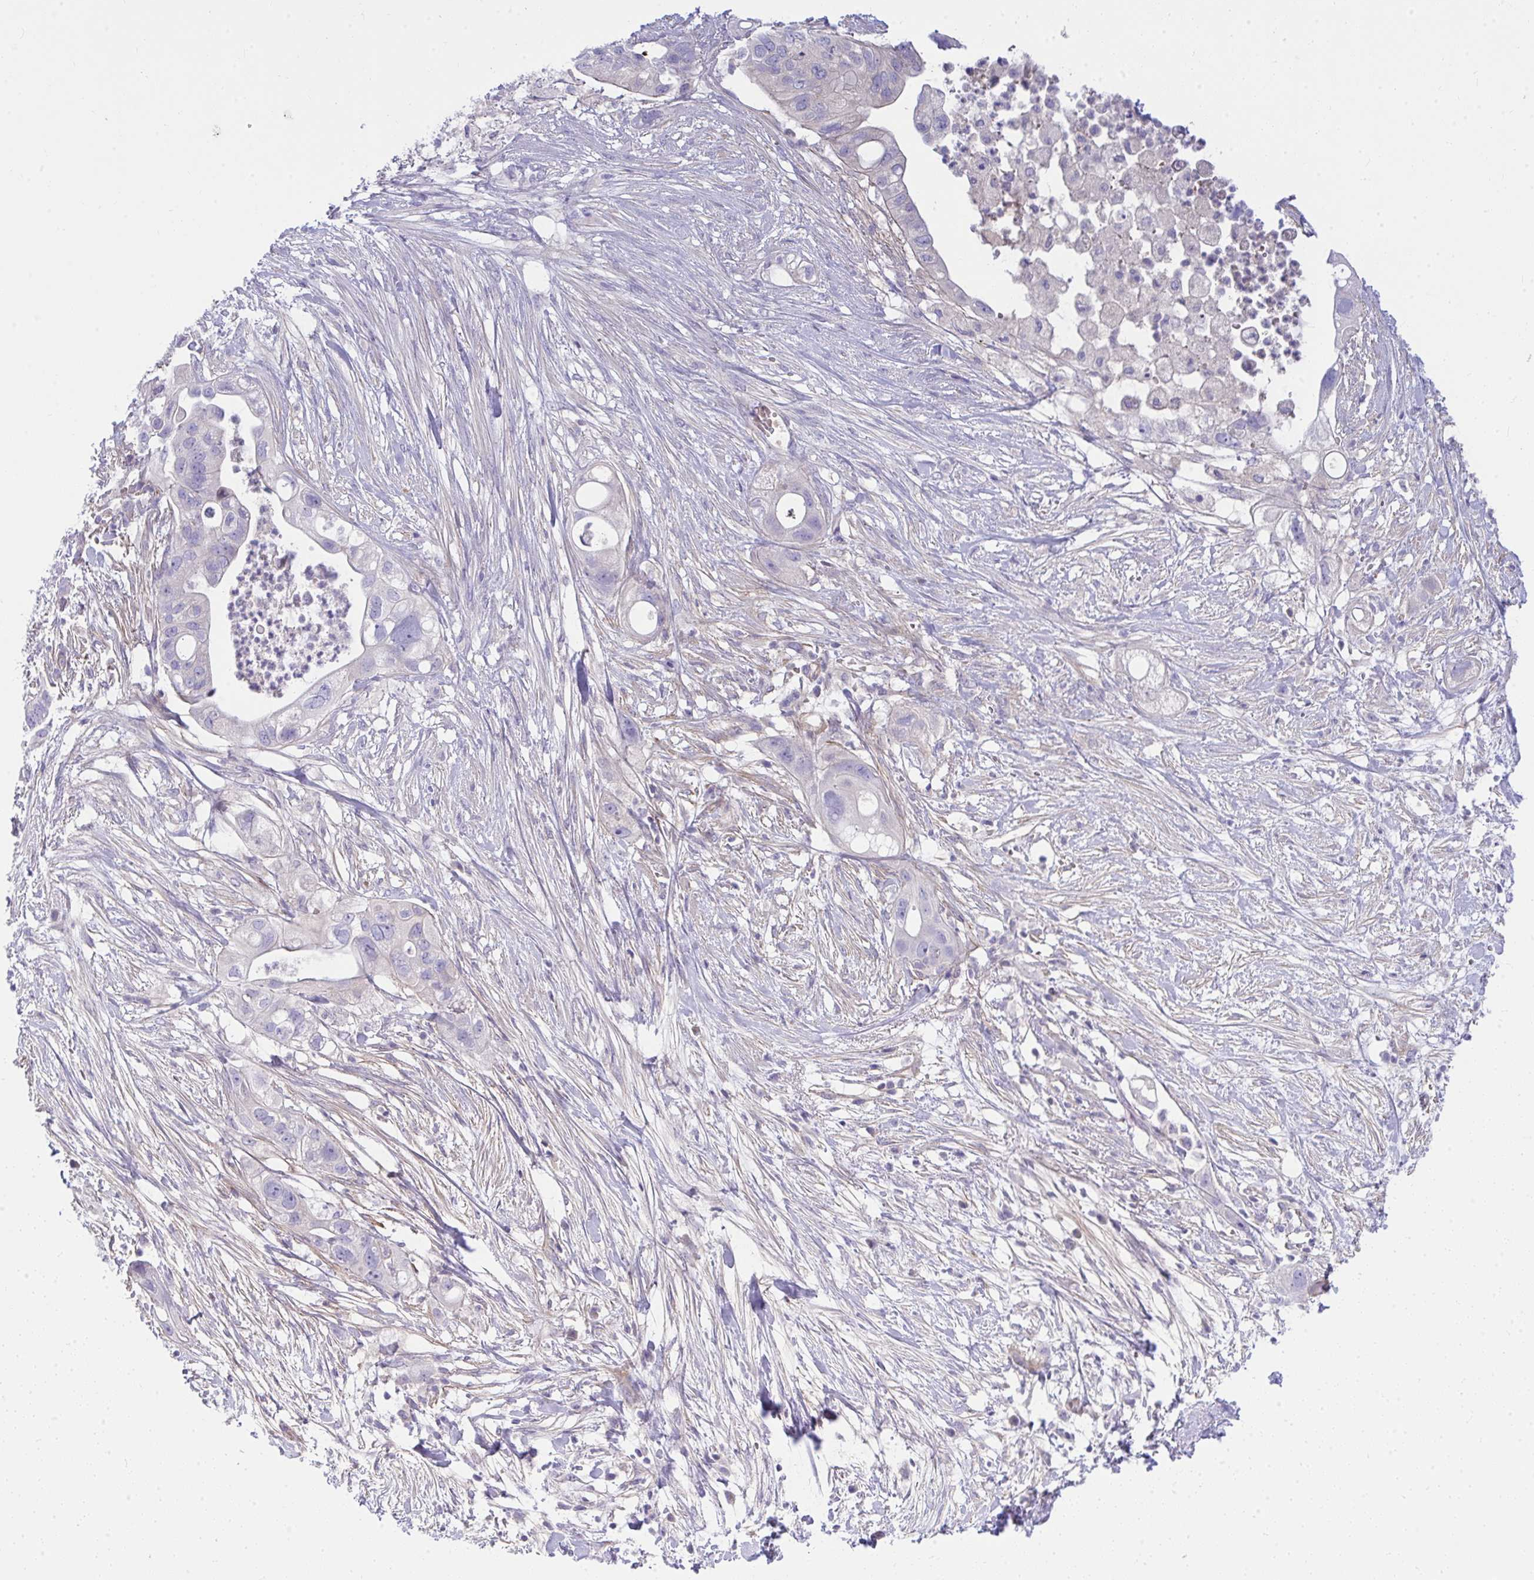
{"staining": {"intensity": "negative", "quantity": "none", "location": "none"}, "tissue": "pancreatic cancer", "cell_type": "Tumor cells", "image_type": "cancer", "snomed": [{"axis": "morphology", "description": "Adenocarcinoma, NOS"}, {"axis": "topography", "description": "Pancreas"}], "caption": "DAB (3,3'-diaminobenzidine) immunohistochemical staining of human adenocarcinoma (pancreatic) displays no significant staining in tumor cells.", "gene": "LRRC36", "patient": {"sex": "female", "age": 72}}